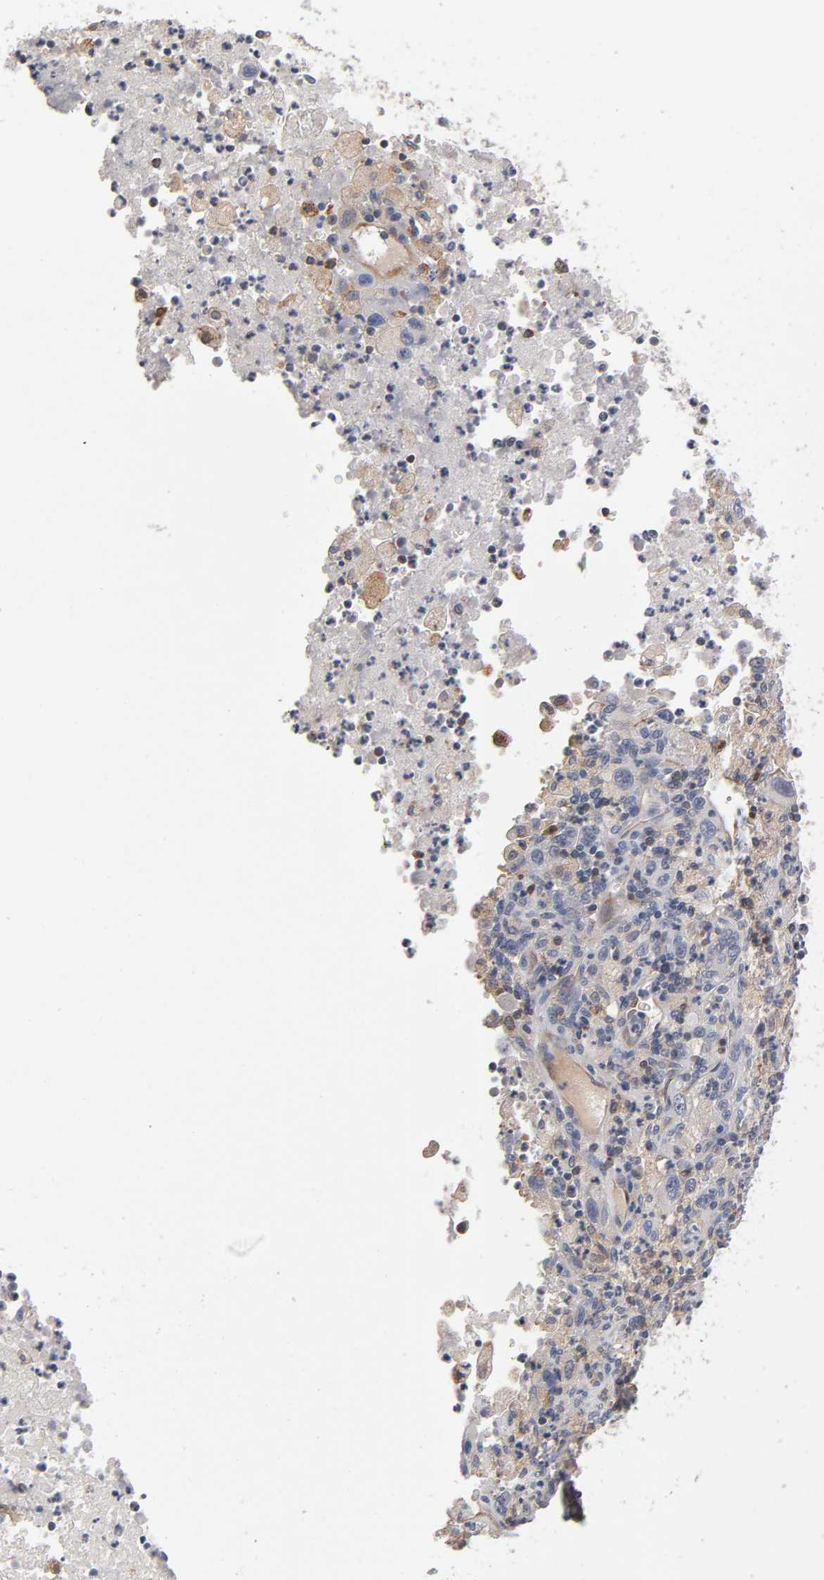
{"staining": {"intensity": "weak", "quantity": "<25%", "location": "cytoplasmic/membranous"}, "tissue": "melanoma", "cell_type": "Tumor cells", "image_type": "cancer", "snomed": [{"axis": "morphology", "description": "Malignant melanoma, Metastatic site"}, {"axis": "topography", "description": "Skin"}], "caption": "Human melanoma stained for a protein using immunohistochemistry exhibits no positivity in tumor cells.", "gene": "ISG15", "patient": {"sex": "female", "age": 56}}